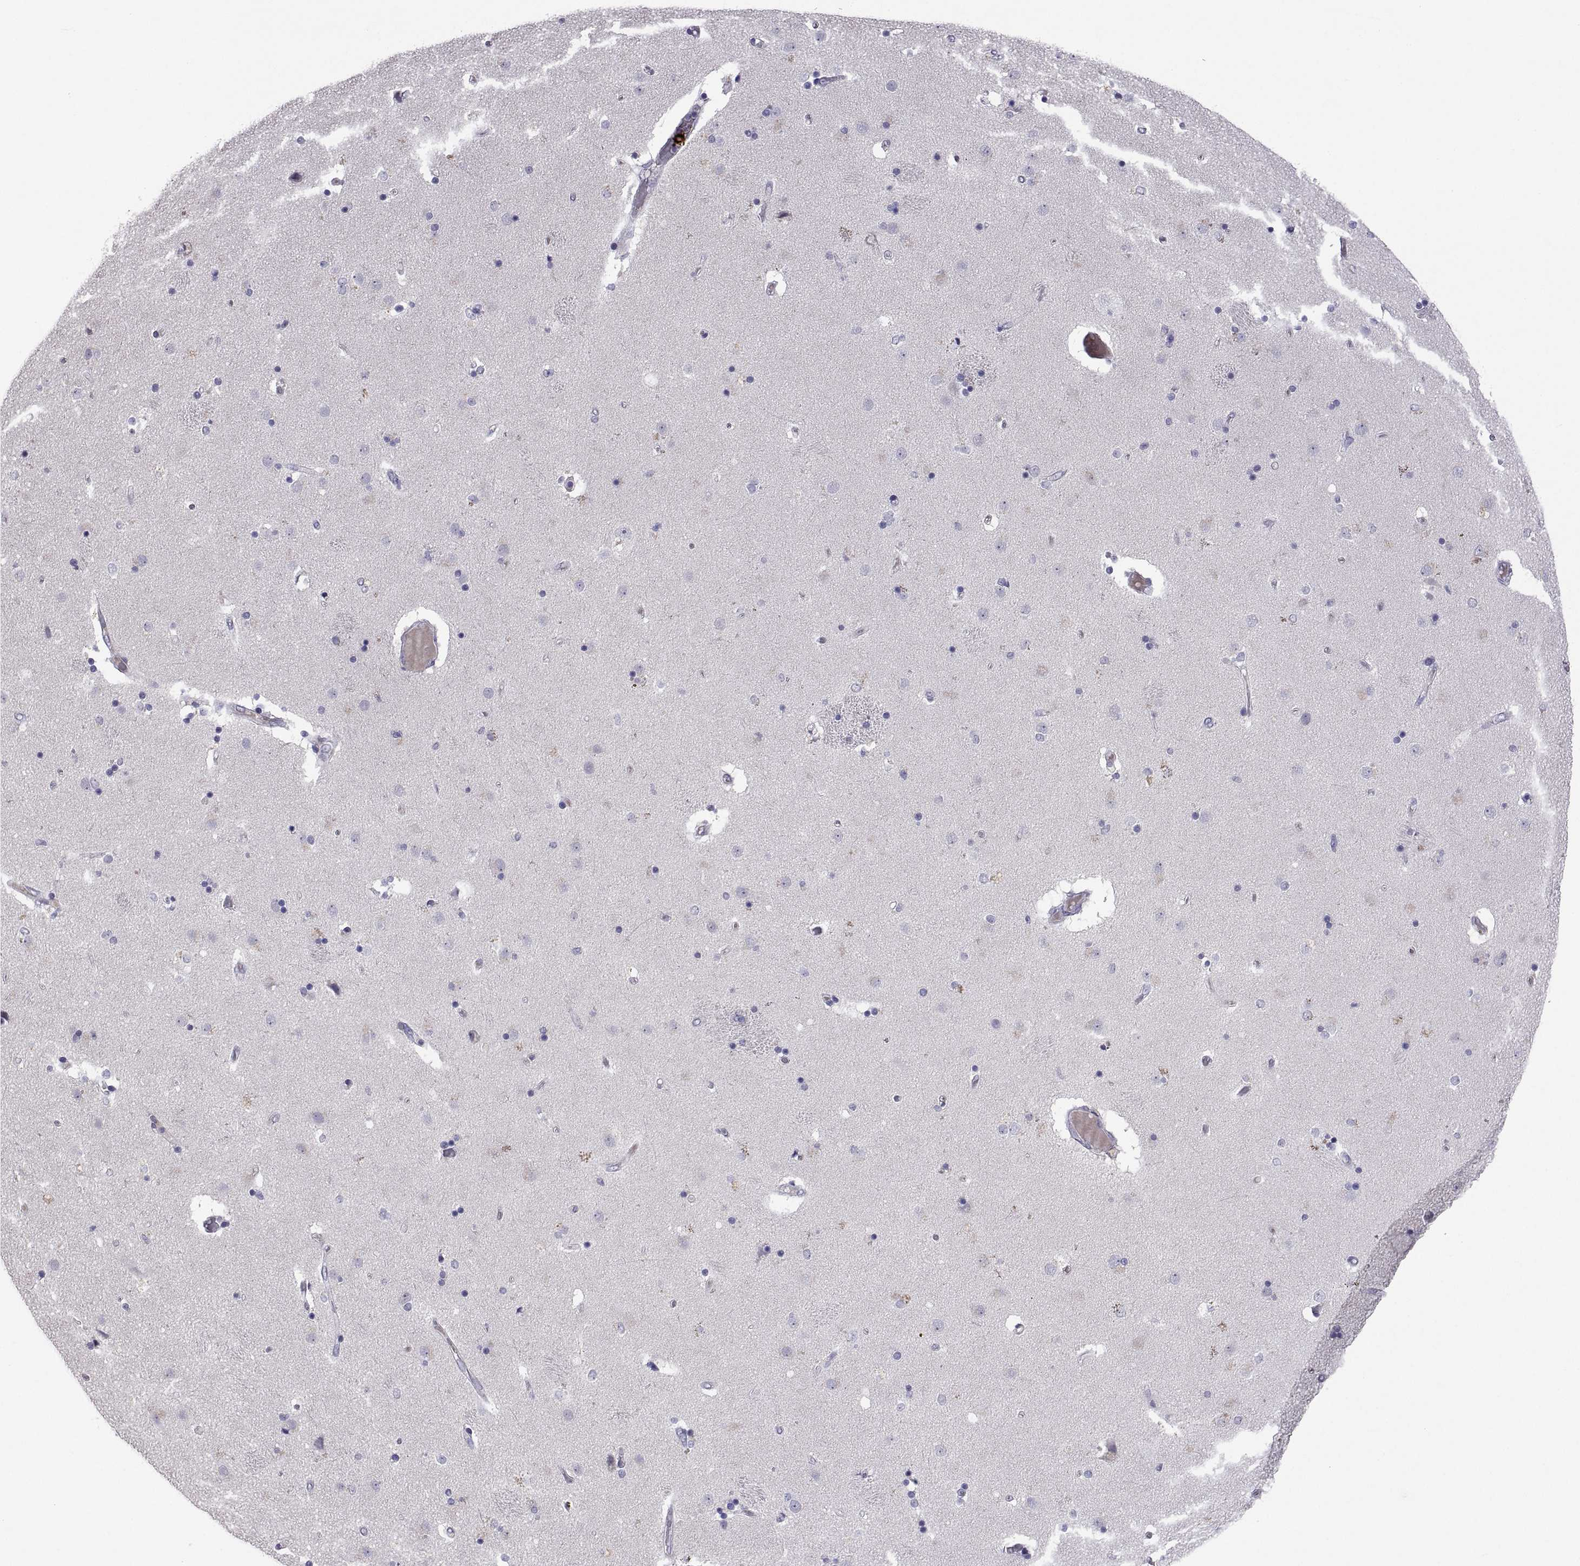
{"staining": {"intensity": "negative", "quantity": "none", "location": "none"}, "tissue": "caudate", "cell_type": "Glial cells", "image_type": "normal", "snomed": [{"axis": "morphology", "description": "Normal tissue, NOS"}, {"axis": "topography", "description": "Lateral ventricle wall"}], "caption": "This is a photomicrograph of immunohistochemistry staining of benign caudate, which shows no positivity in glial cells. (DAB IHC with hematoxylin counter stain).", "gene": "MS4A1", "patient": {"sex": "female", "age": 71}}